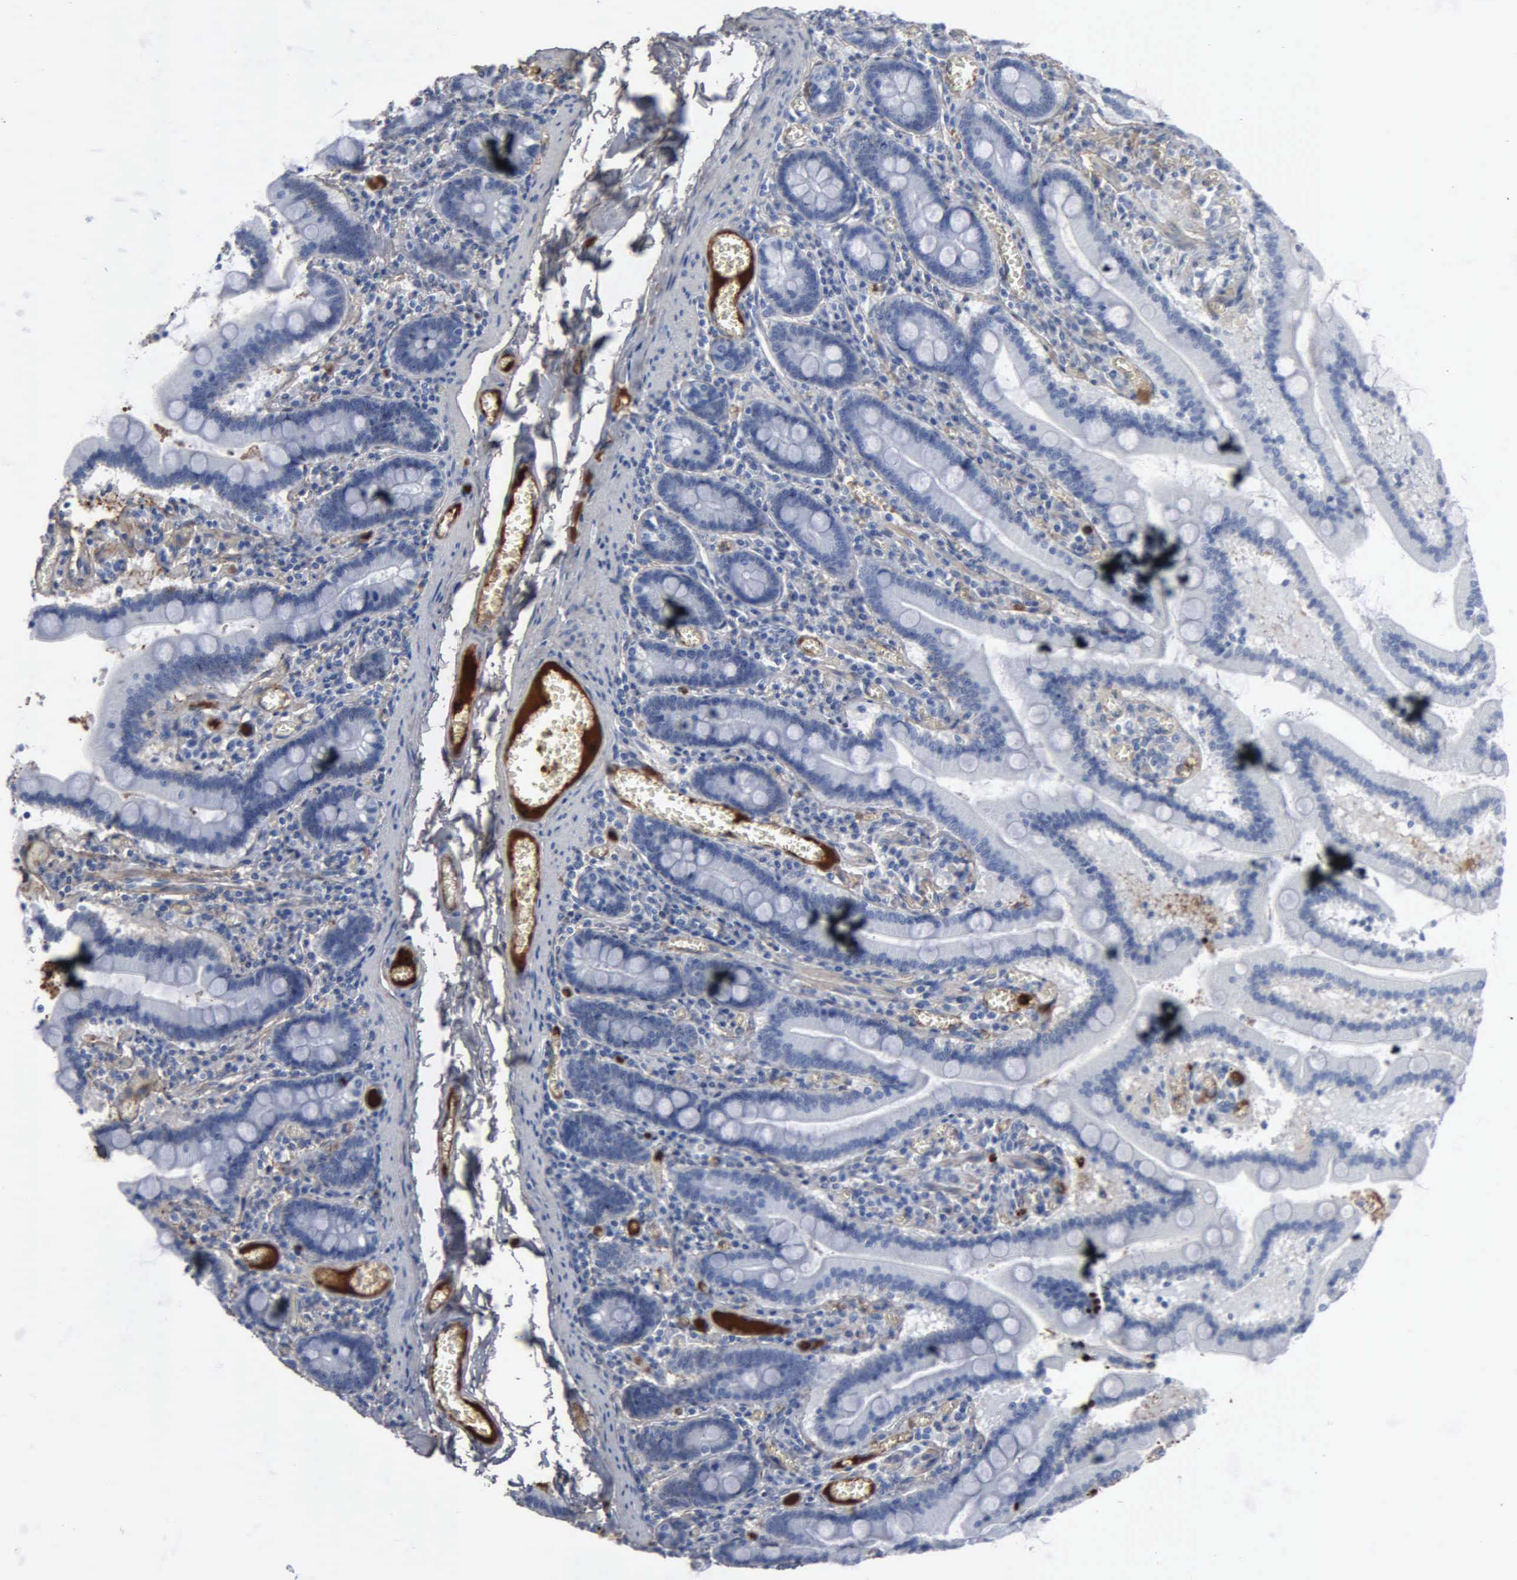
{"staining": {"intensity": "negative", "quantity": "none", "location": "none"}, "tissue": "small intestine", "cell_type": "Glandular cells", "image_type": "normal", "snomed": [{"axis": "morphology", "description": "Normal tissue, NOS"}, {"axis": "topography", "description": "Small intestine"}], "caption": "Immunohistochemistry (IHC) image of unremarkable small intestine stained for a protein (brown), which exhibits no expression in glandular cells. Nuclei are stained in blue.", "gene": "FN1", "patient": {"sex": "male", "age": 59}}